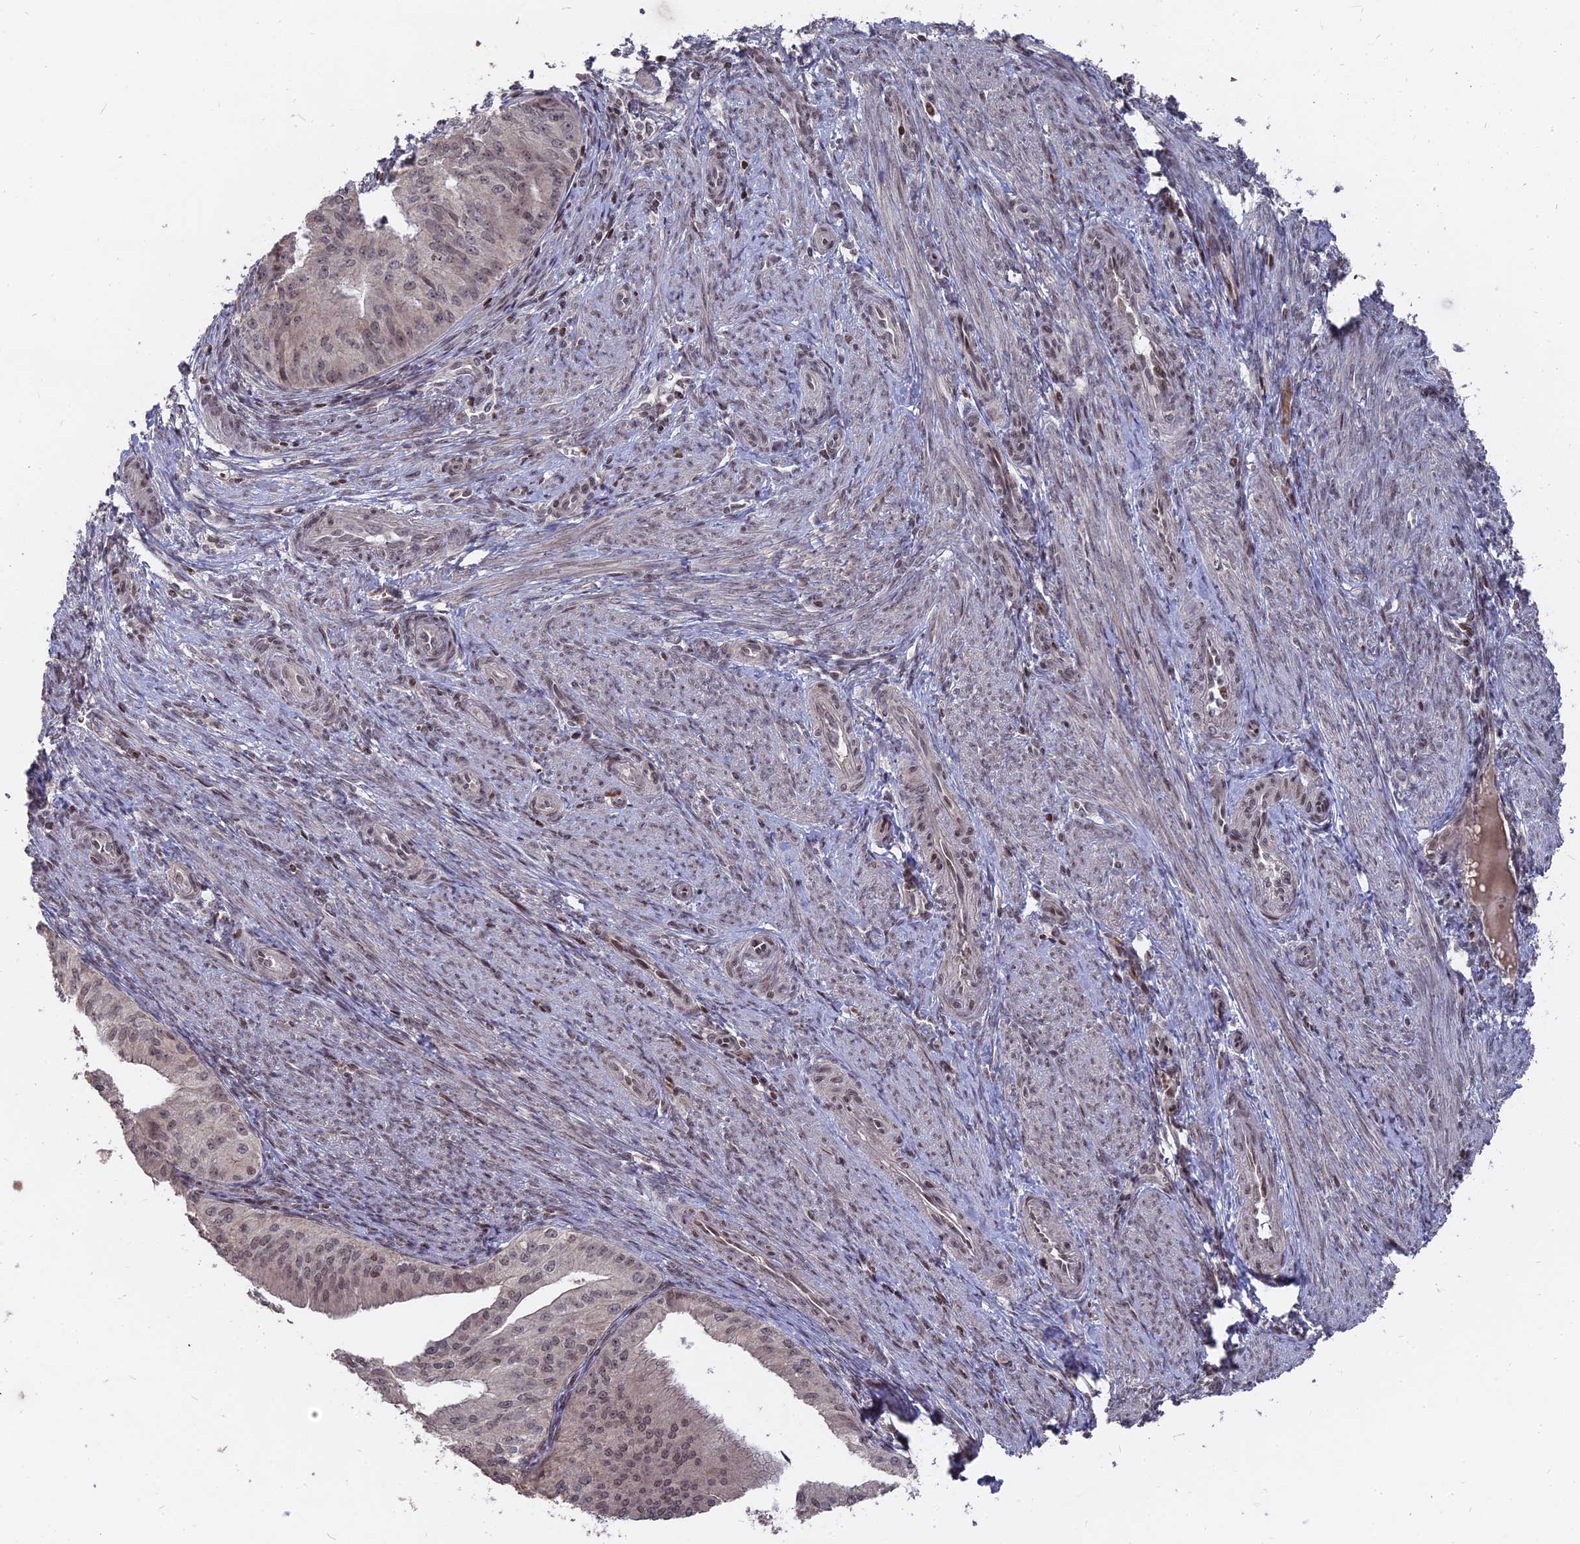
{"staining": {"intensity": "weak", "quantity": "<25%", "location": "nuclear"}, "tissue": "endometrial cancer", "cell_type": "Tumor cells", "image_type": "cancer", "snomed": [{"axis": "morphology", "description": "Adenocarcinoma, NOS"}, {"axis": "topography", "description": "Endometrium"}], "caption": "Immunohistochemical staining of human endometrial adenocarcinoma shows no significant staining in tumor cells.", "gene": "NR1H3", "patient": {"sex": "female", "age": 50}}